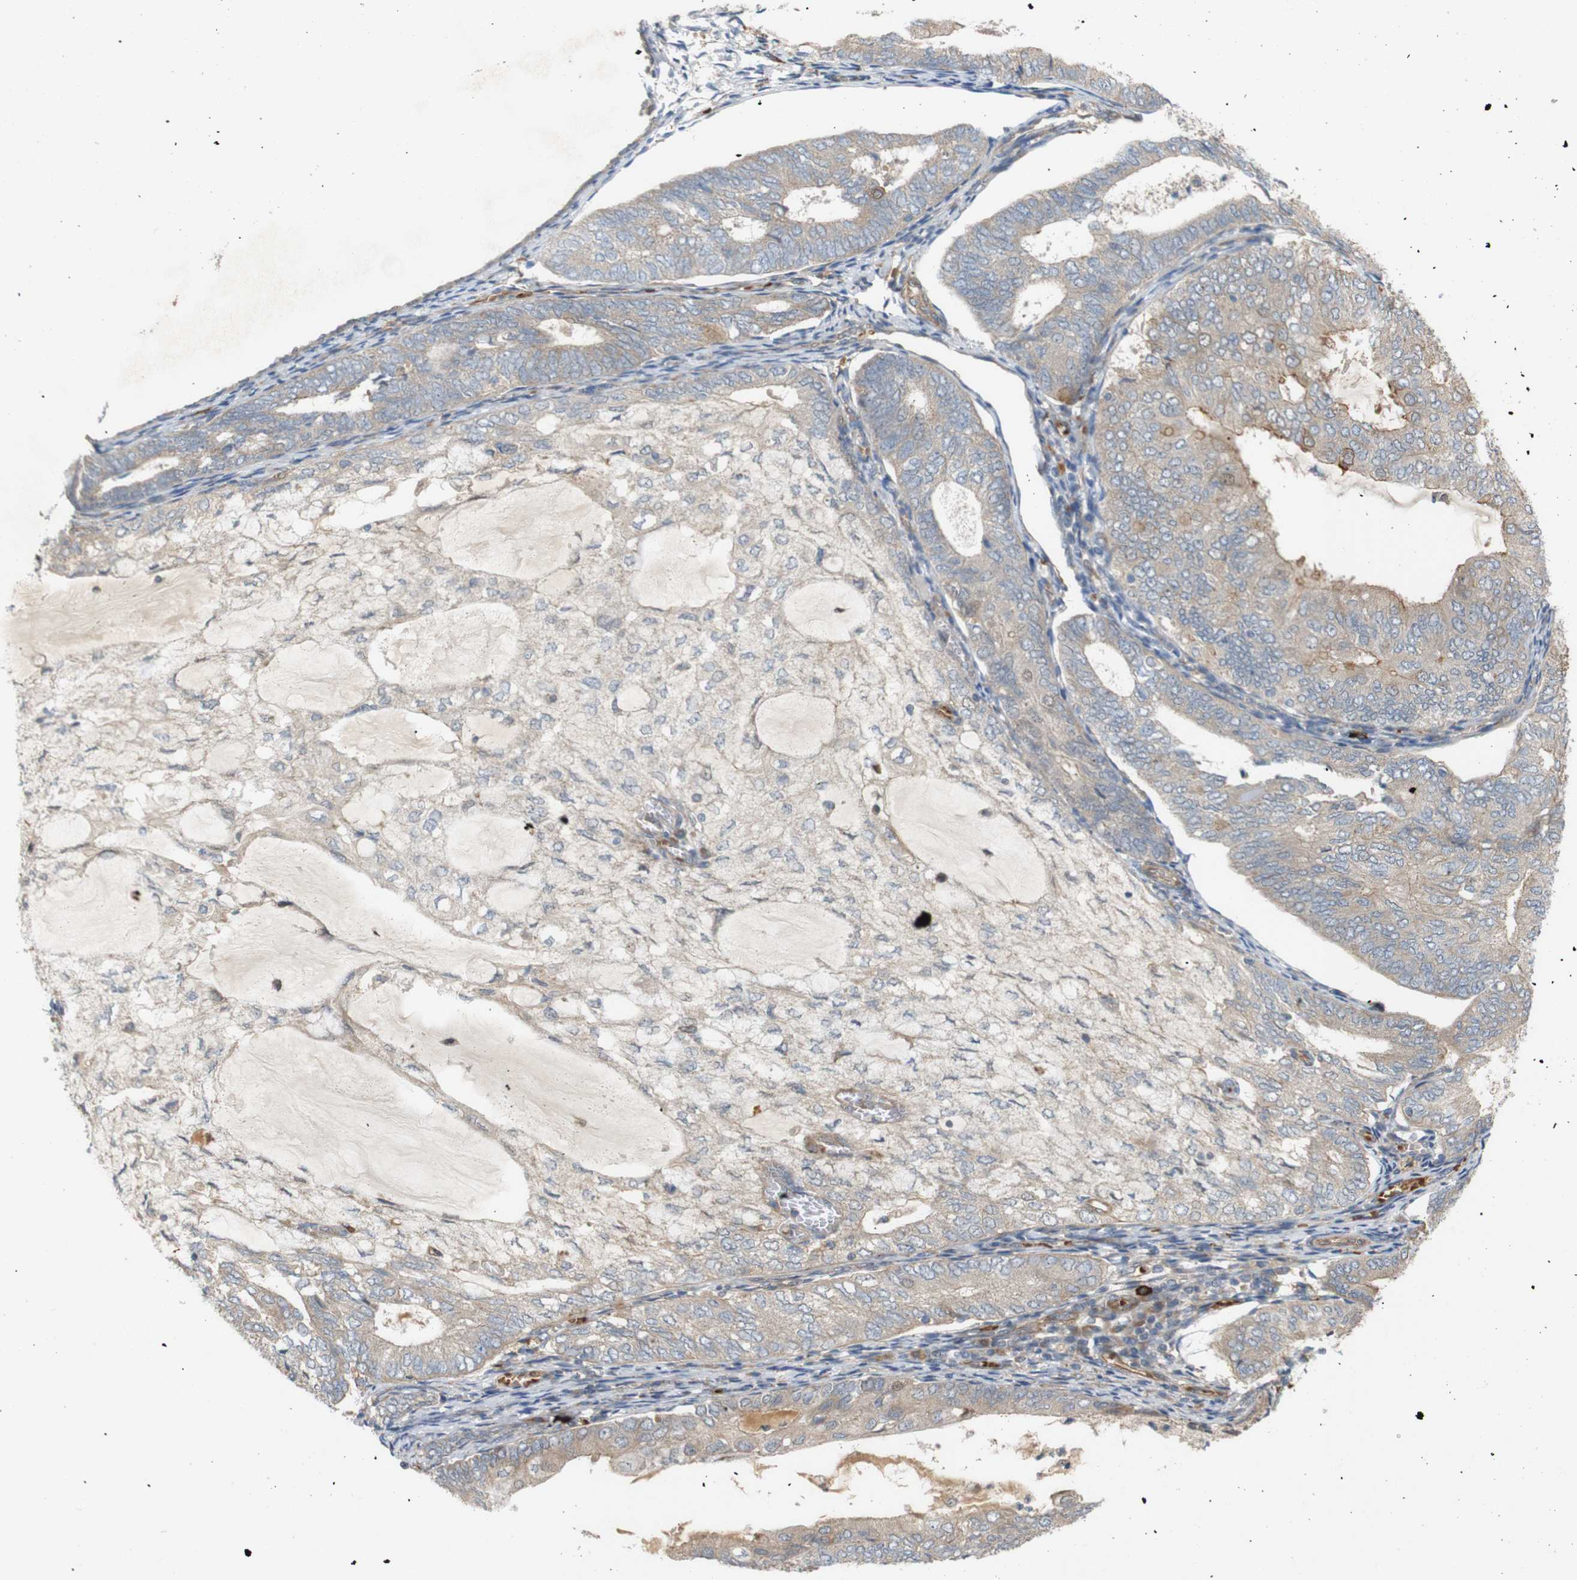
{"staining": {"intensity": "weak", "quantity": ">75%", "location": "cytoplasmic/membranous"}, "tissue": "endometrial cancer", "cell_type": "Tumor cells", "image_type": "cancer", "snomed": [{"axis": "morphology", "description": "Adenocarcinoma, NOS"}, {"axis": "topography", "description": "Endometrium"}], "caption": "The immunohistochemical stain shows weak cytoplasmic/membranous expression in tumor cells of adenocarcinoma (endometrial) tissue.", "gene": "RPTOR", "patient": {"sex": "female", "age": 81}}